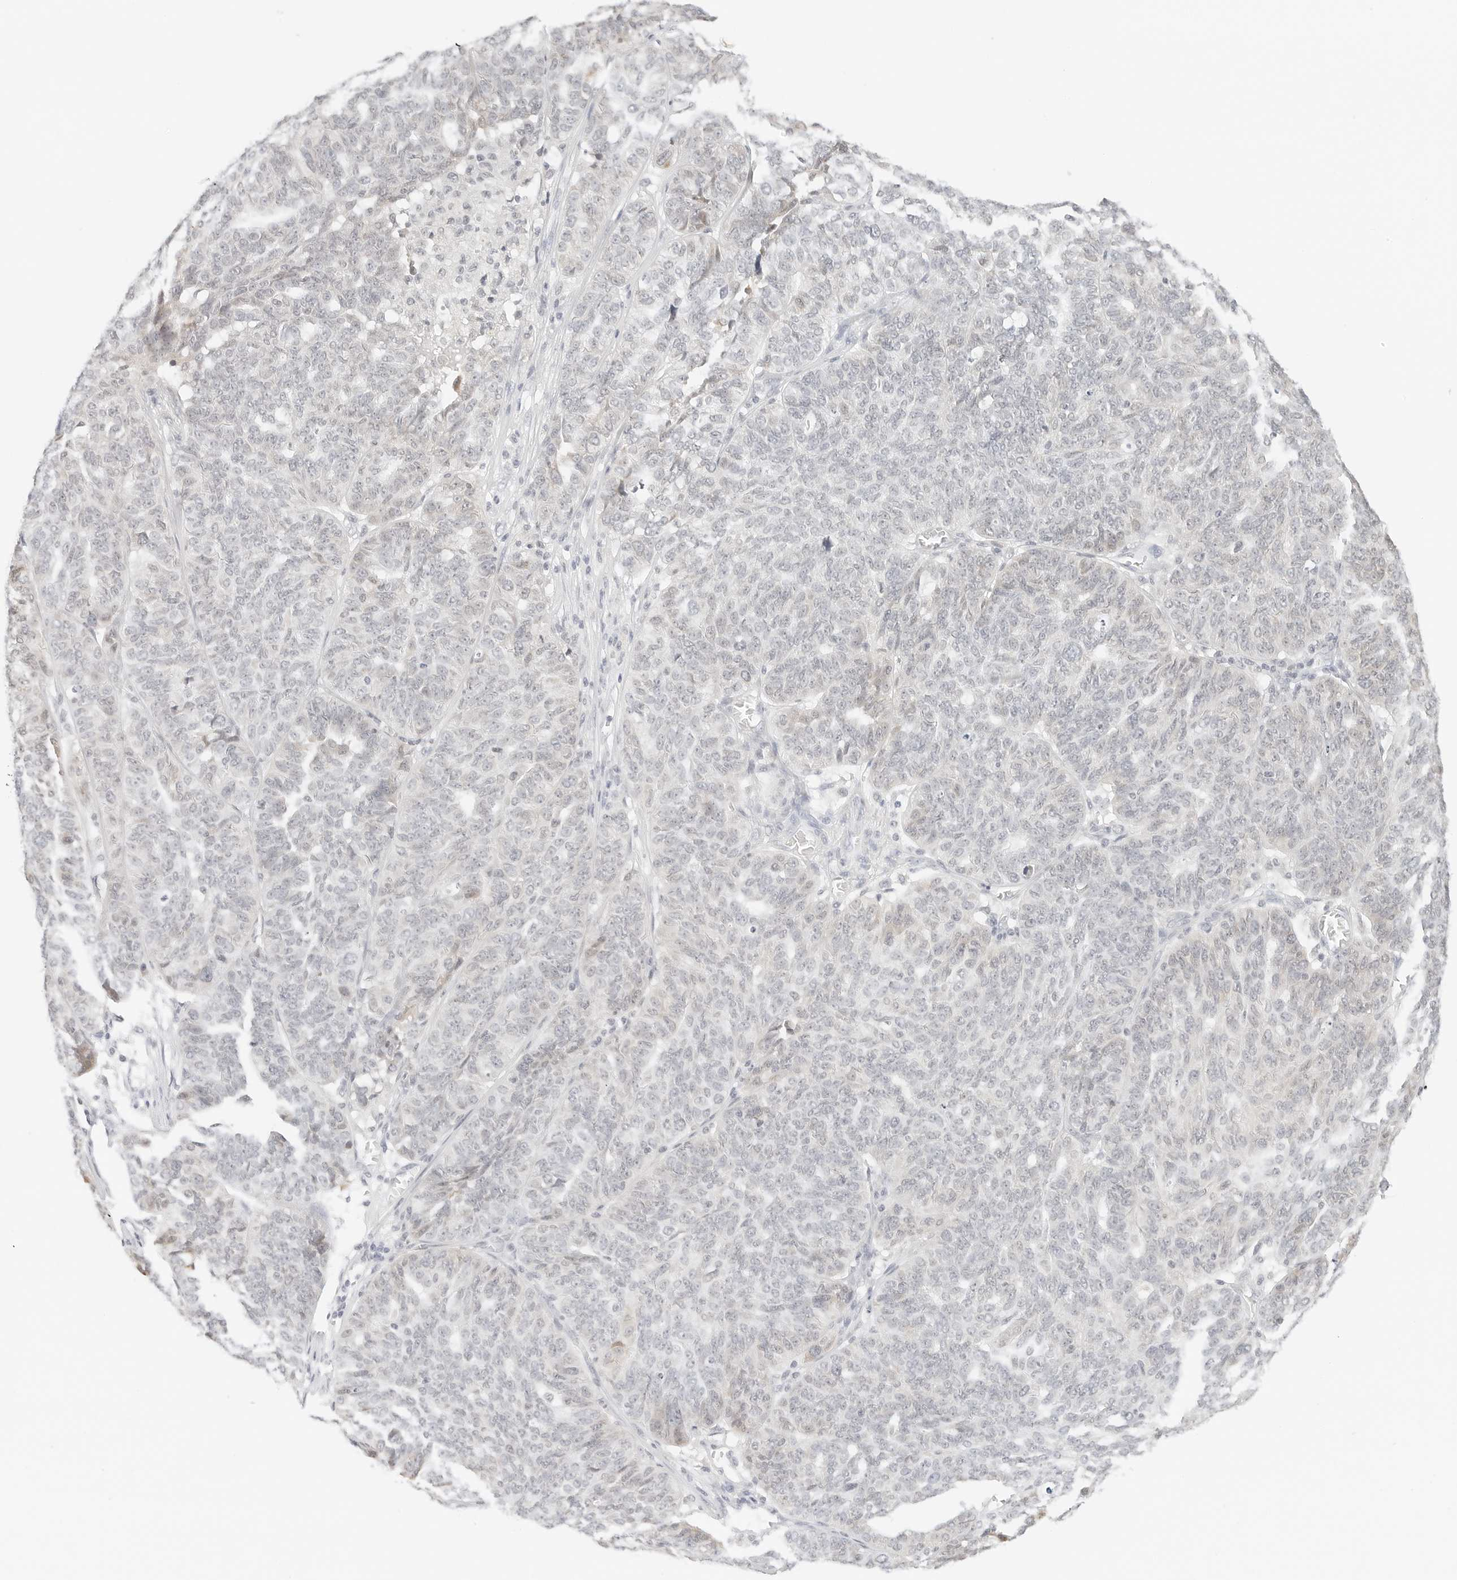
{"staining": {"intensity": "negative", "quantity": "none", "location": "none"}, "tissue": "ovarian cancer", "cell_type": "Tumor cells", "image_type": "cancer", "snomed": [{"axis": "morphology", "description": "Cystadenocarcinoma, serous, NOS"}, {"axis": "topography", "description": "Ovary"}], "caption": "Image shows no protein positivity in tumor cells of ovarian cancer (serous cystadenocarcinoma) tissue.", "gene": "NEO1", "patient": {"sex": "female", "age": 59}}